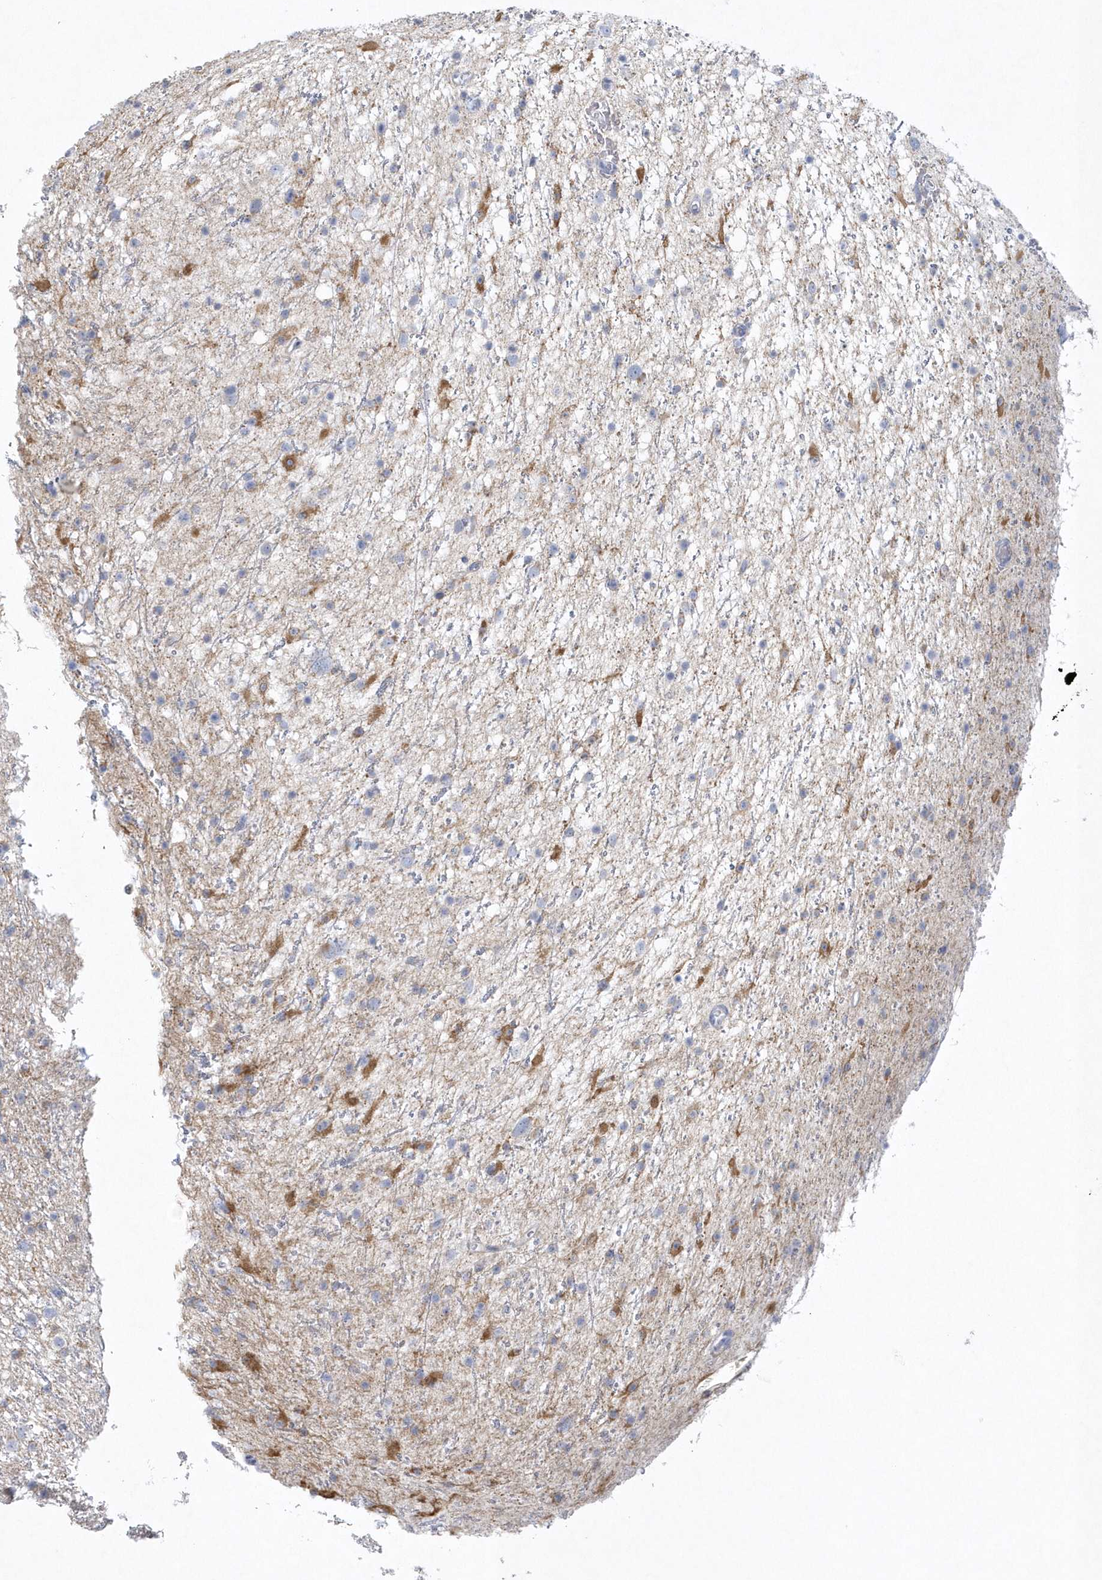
{"staining": {"intensity": "negative", "quantity": "none", "location": "none"}, "tissue": "glioma", "cell_type": "Tumor cells", "image_type": "cancer", "snomed": [{"axis": "morphology", "description": "Glioma, malignant, Low grade"}, {"axis": "topography", "description": "Cerebral cortex"}], "caption": "A micrograph of malignant glioma (low-grade) stained for a protein demonstrates no brown staining in tumor cells.", "gene": "NIPAL1", "patient": {"sex": "female", "age": 39}}